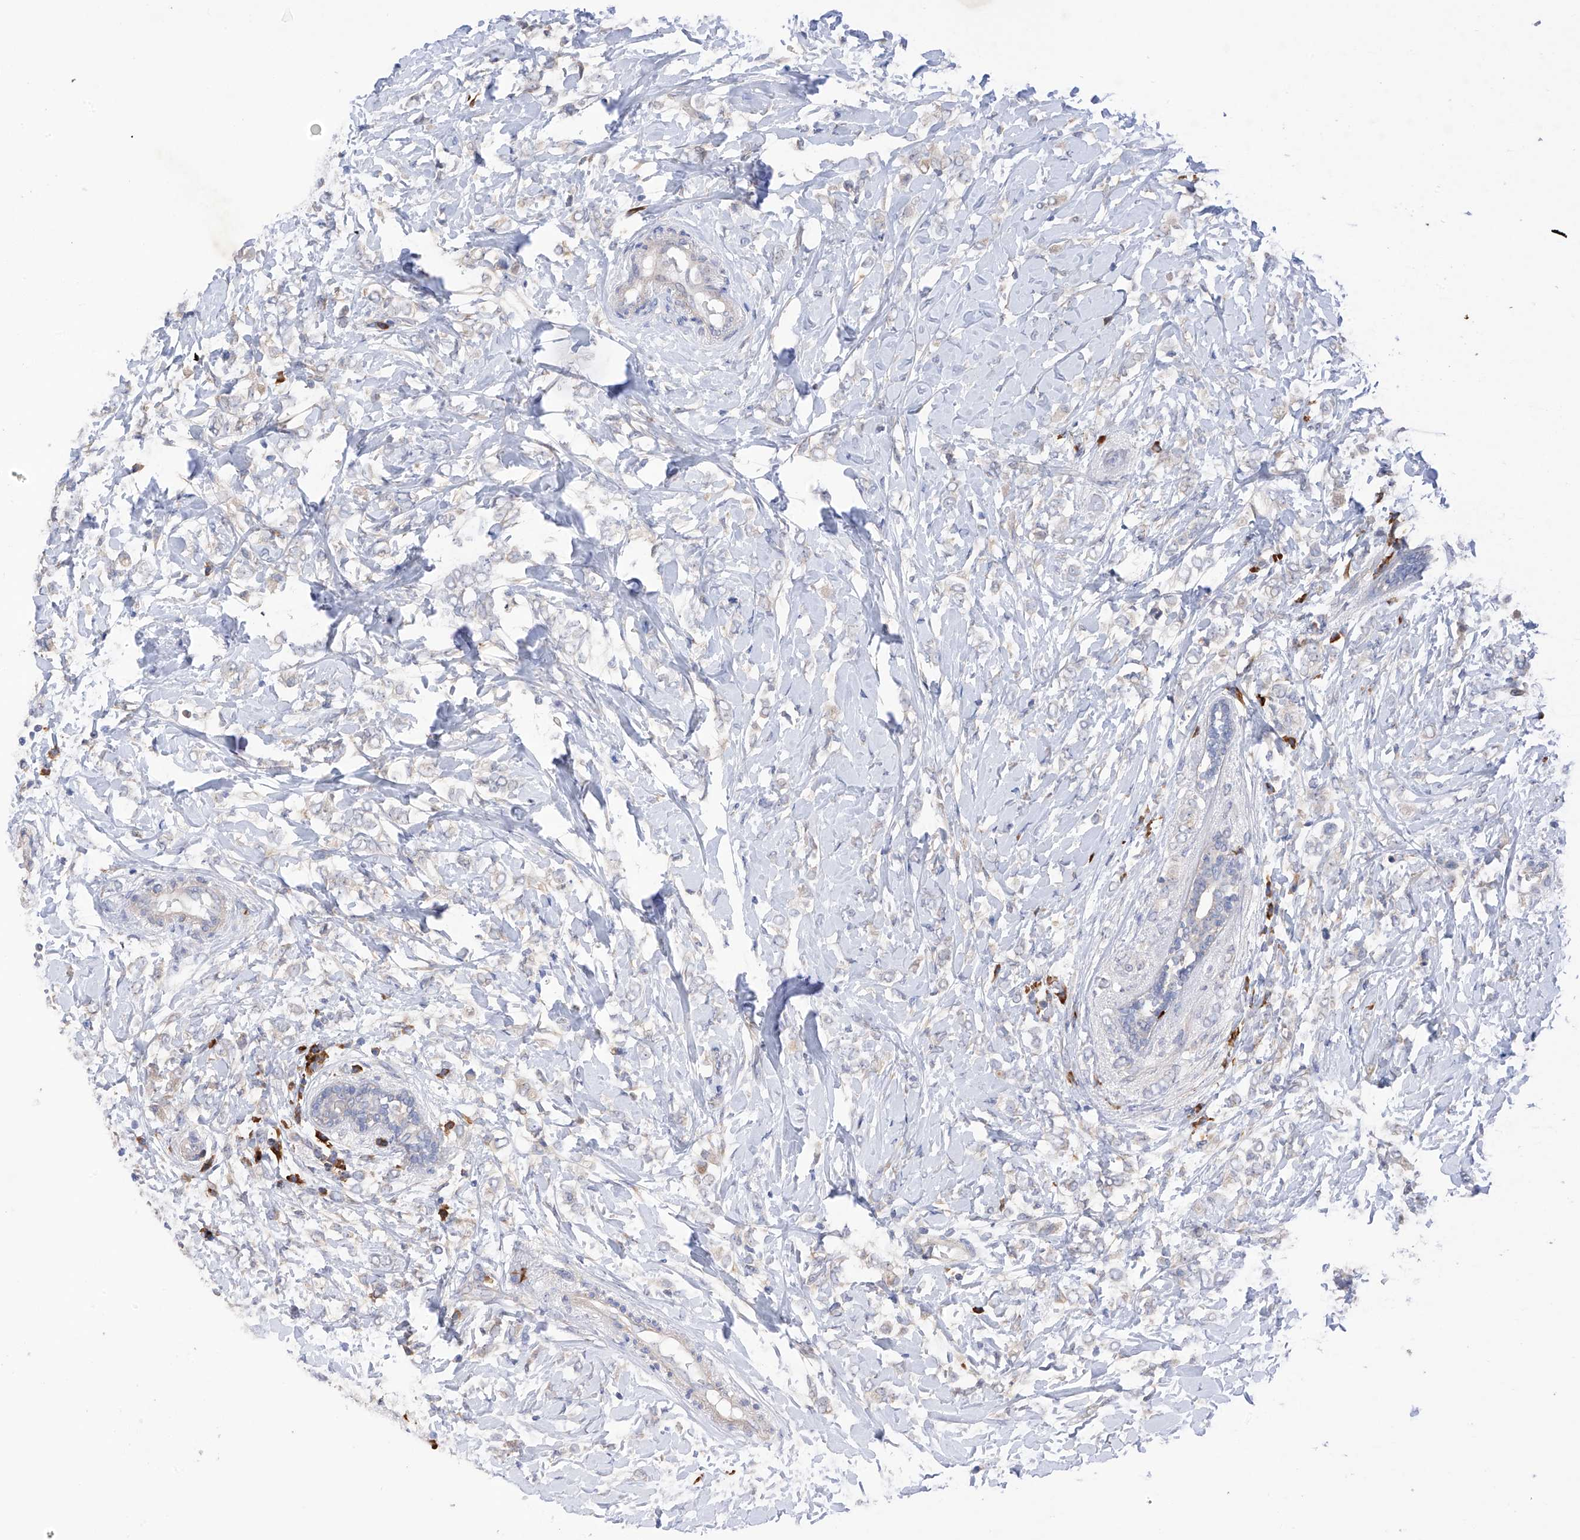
{"staining": {"intensity": "negative", "quantity": "none", "location": "none"}, "tissue": "breast cancer", "cell_type": "Tumor cells", "image_type": "cancer", "snomed": [{"axis": "morphology", "description": "Normal tissue, NOS"}, {"axis": "morphology", "description": "Lobular carcinoma"}, {"axis": "topography", "description": "Breast"}], "caption": "IHC micrograph of human breast lobular carcinoma stained for a protein (brown), which exhibits no expression in tumor cells. Nuclei are stained in blue.", "gene": "REC8", "patient": {"sex": "female", "age": 47}}